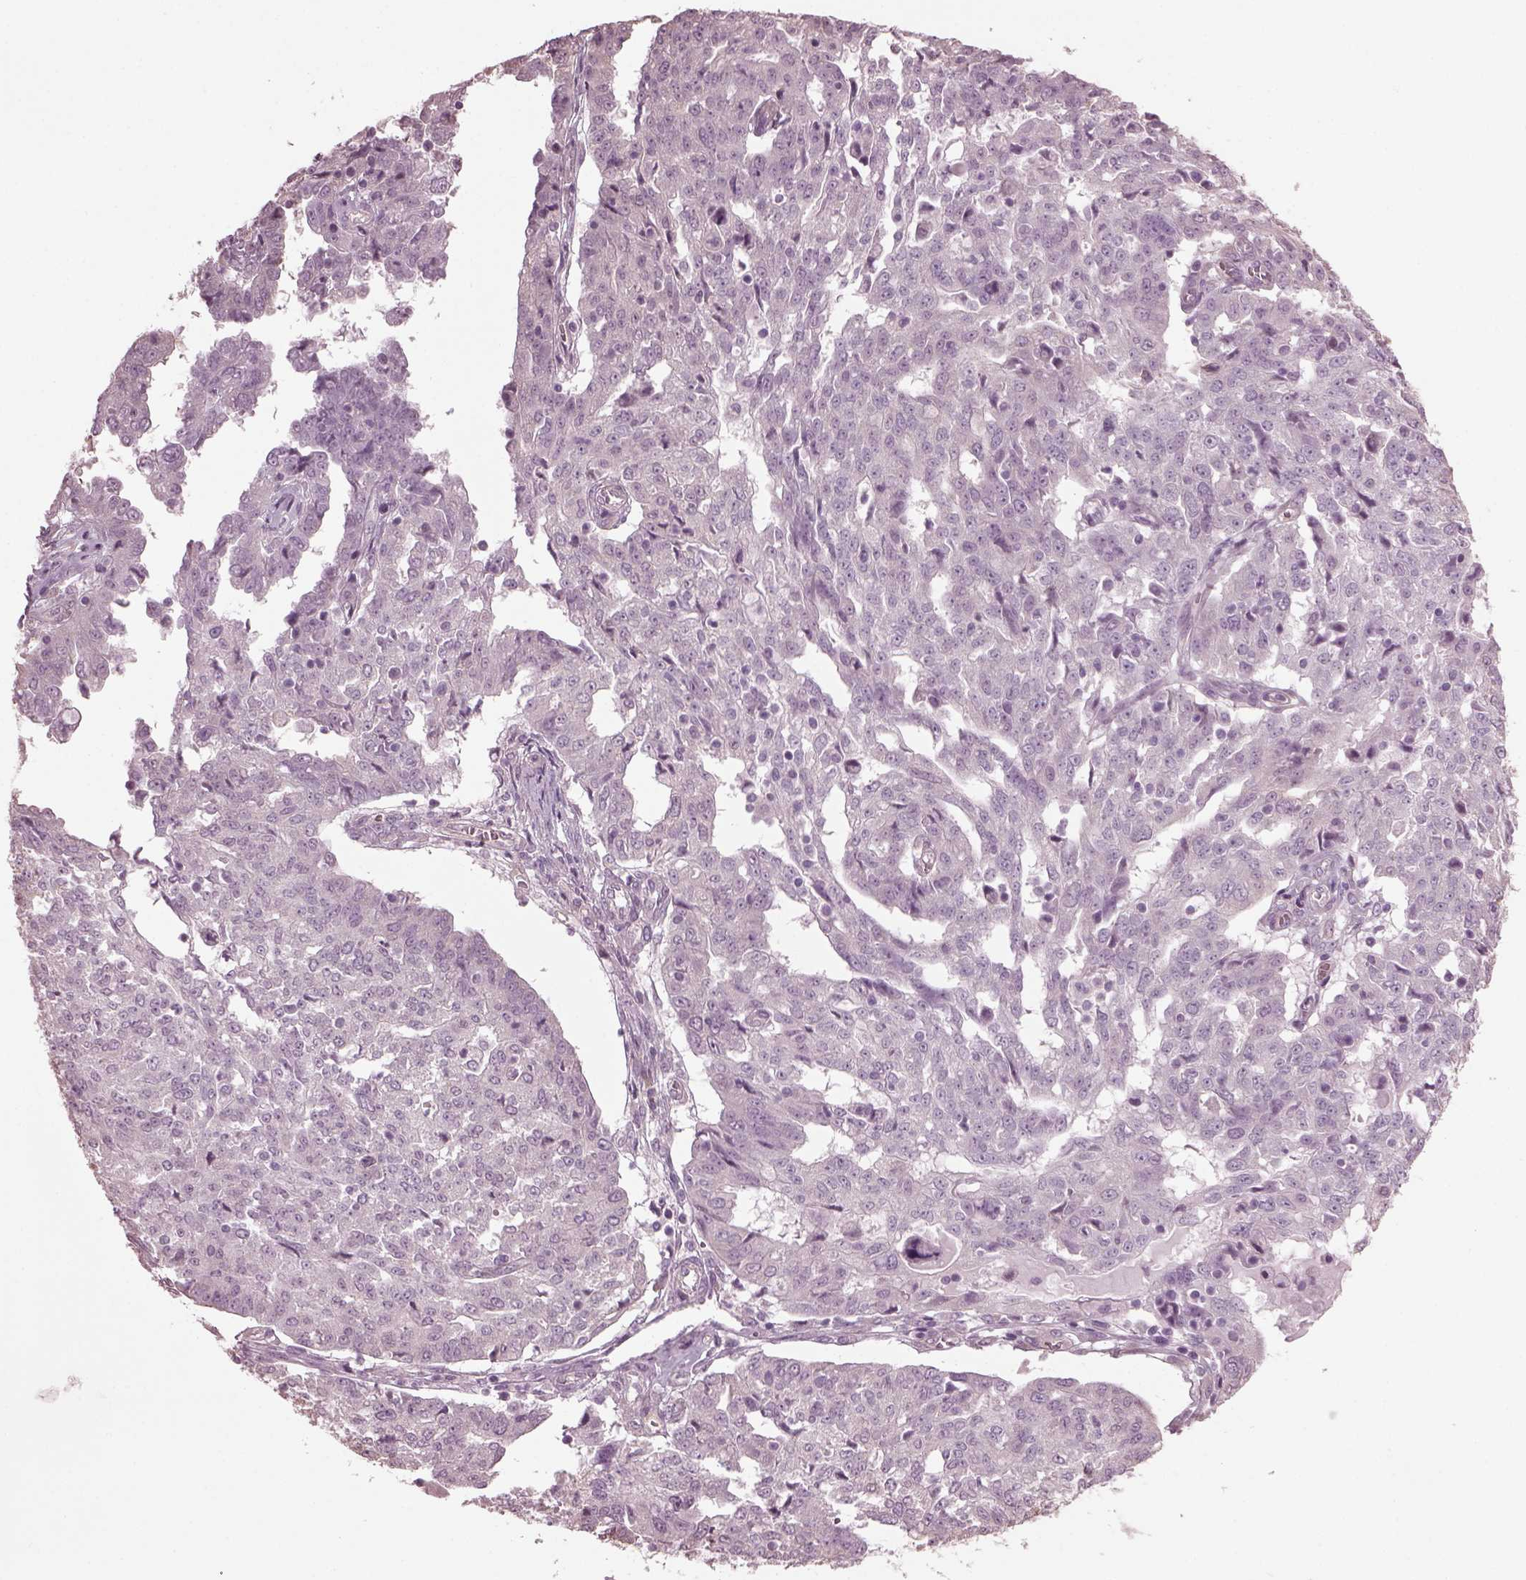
{"staining": {"intensity": "negative", "quantity": "none", "location": "none"}, "tissue": "ovarian cancer", "cell_type": "Tumor cells", "image_type": "cancer", "snomed": [{"axis": "morphology", "description": "Cystadenocarcinoma, serous, NOS"}, {"axis": "topography", "description": "Ovary"}], "caption": "The immunohistochemistry (IHC) micrograph has no significant expression in tumor cells of serous cystadenocarcinoma (ovarian) tissue.", "gene": "CABP5", "patient": {"sex": "female", "age": 67}}